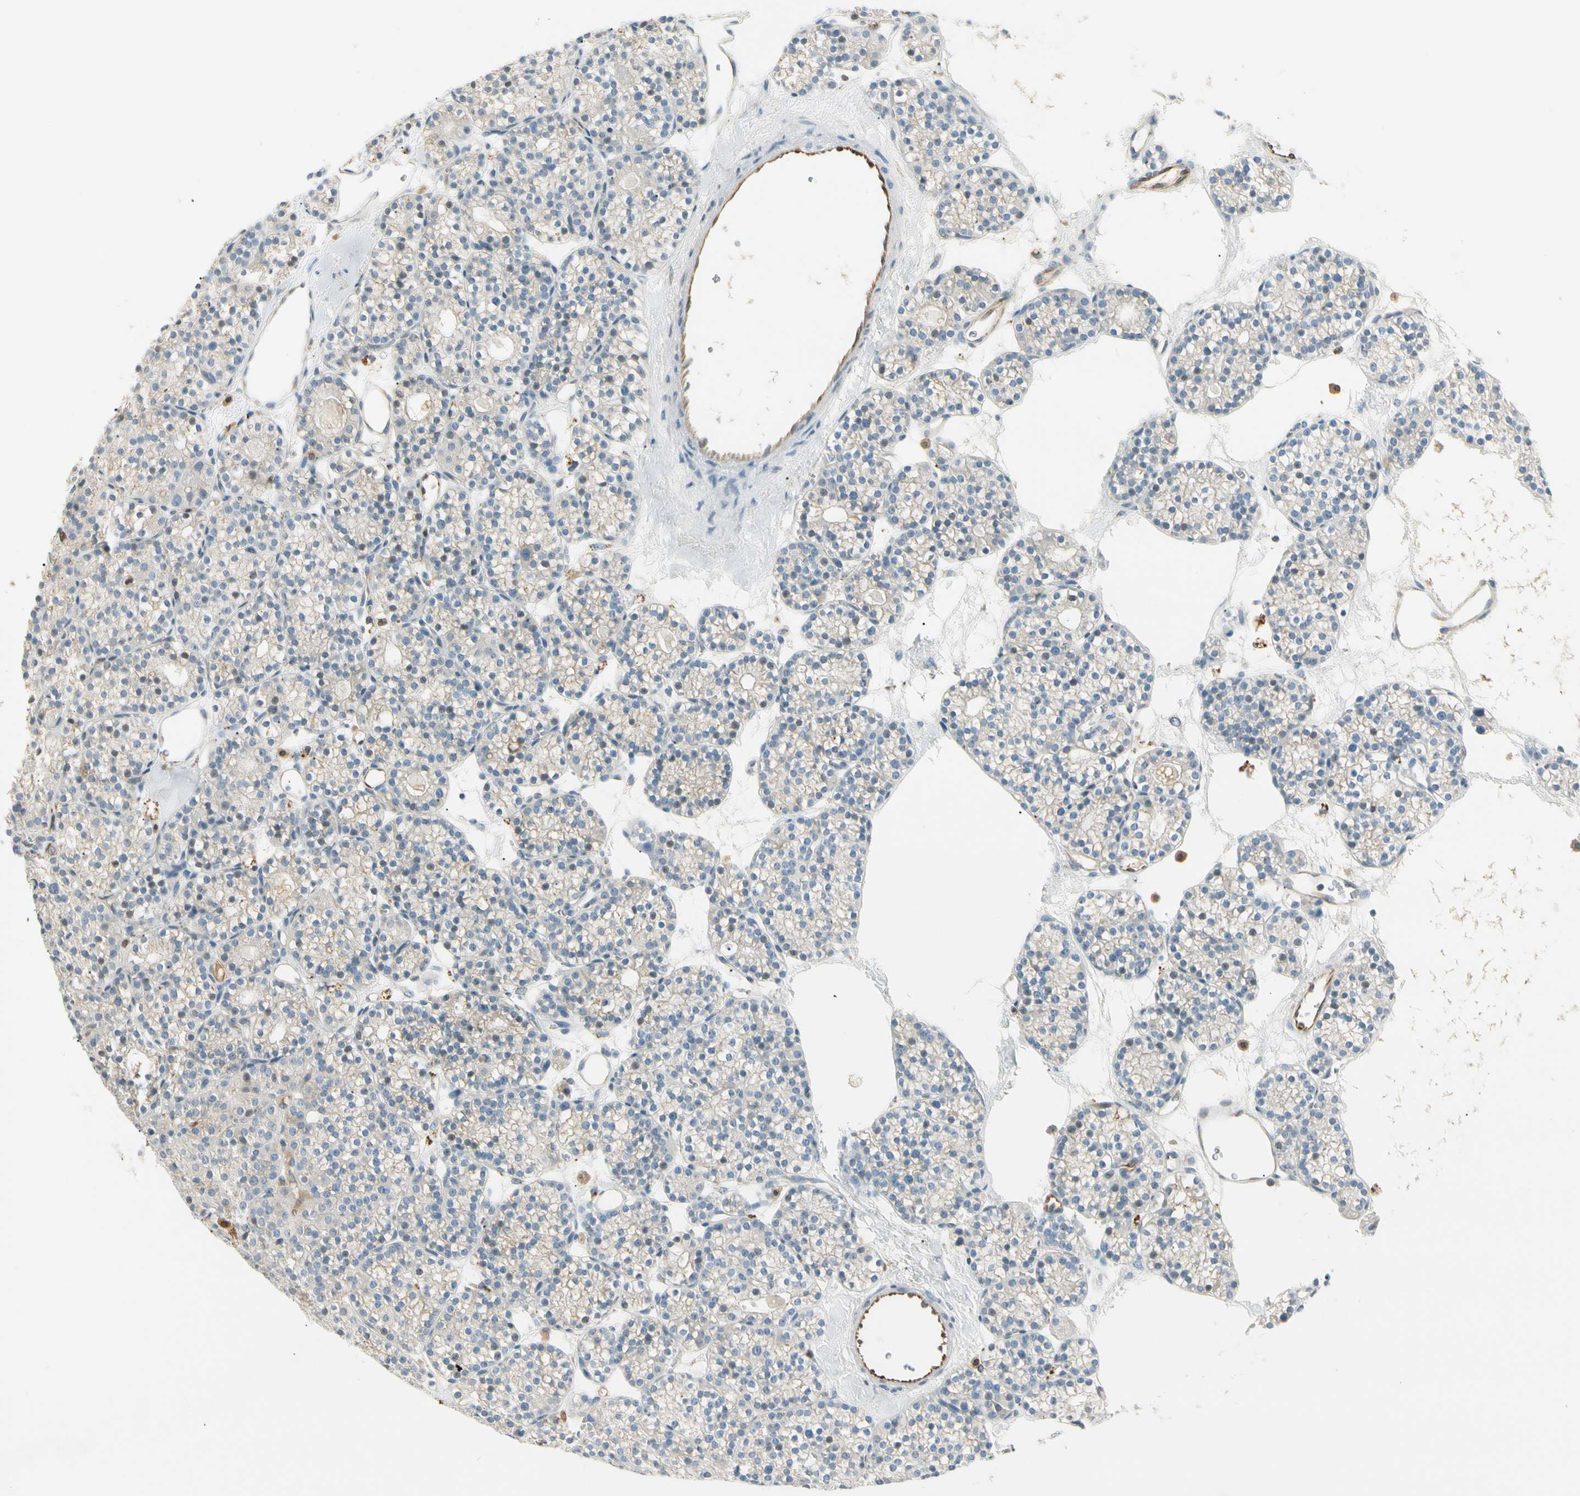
{"staining": {"intensity": "weak", "quantity": ">75%", "location": "cytoplasmic/membranous"}, "tissue": "parathyroid gland", "cell_type": "Glandular cells", "image_type": "normal", "snomed": [{"axis": "morphology", "description": "Normal tissue, NOS"}, {"axis": "topography", "description": "Parathyroid gland"}], "caption": "Protein expression analysis of unremarkable human parathyroid gland reveals weak cytoplasmic/membranous expression in about >75% of glandular cells.", "gene": "LPCAT2", "patient": {"sex": "female", "age": 64}}